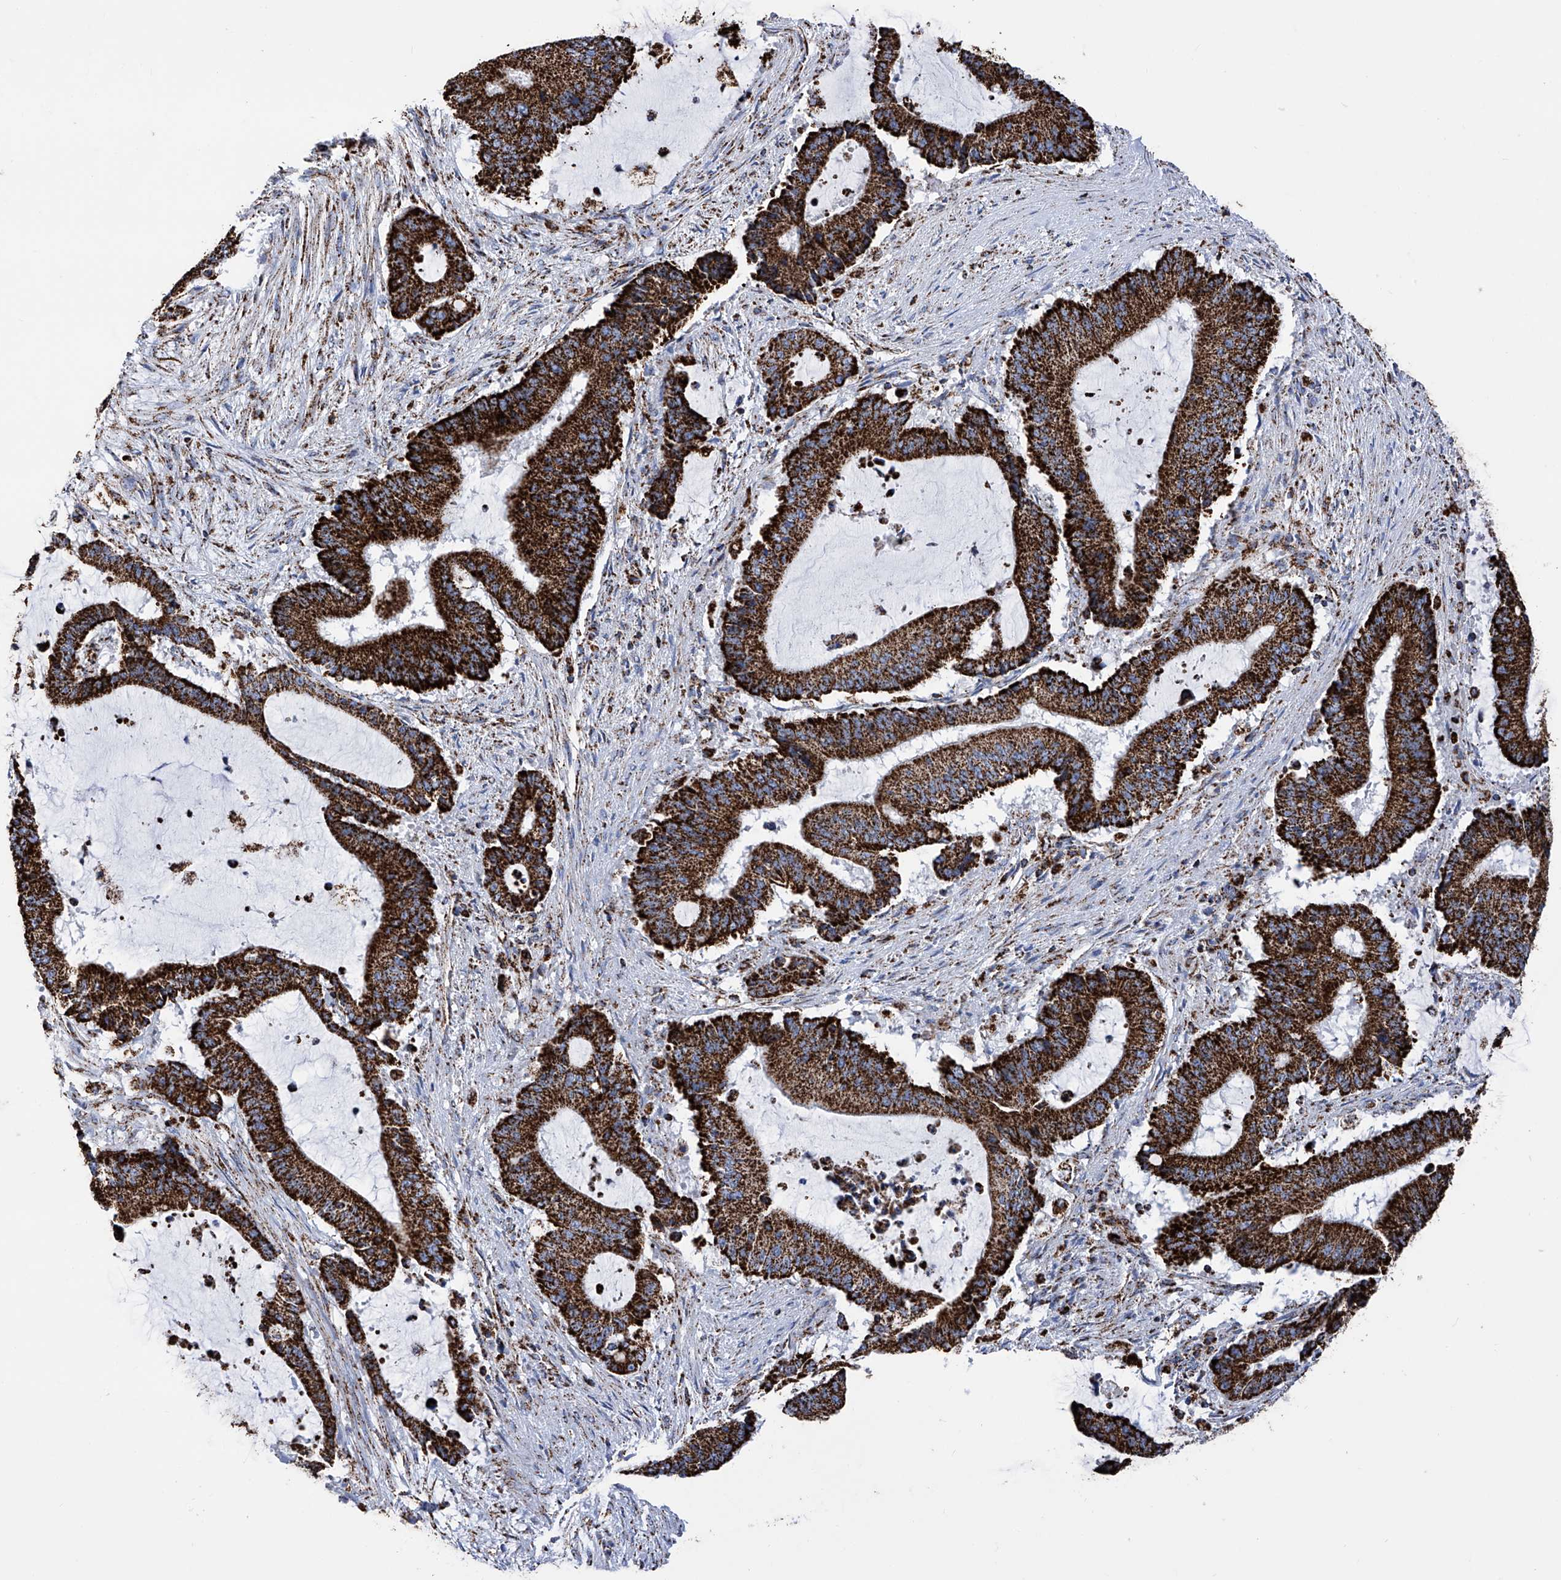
{"staining": {"intensity": "strong", "quantity": ">75%", "location": "cytoplasmic/membranous"}, "tissue": "liver cancer", "cell_type": "Tumor cells", "image_type": "cancer", "snomed": [{"axis": "morphology", "description": "Normal tissue, NOS"}, {"axis": "morphology", "description": "Cholangiocarcinoma"}, {"axis": "topography", "description": "Liver"}, {"axis": "topography", "description": "Peripheral nerve tissue"}], "caption": "This micrograph demonstrates immunohistochemistry (IHC) staining of human liver cholangiocarcinoma, with high strong cytoplasmic/membranous positivity in approximately >75% of tumor cells.", "gene": "ATP5PF", "patient": {"sex": "female", "age": 73}}